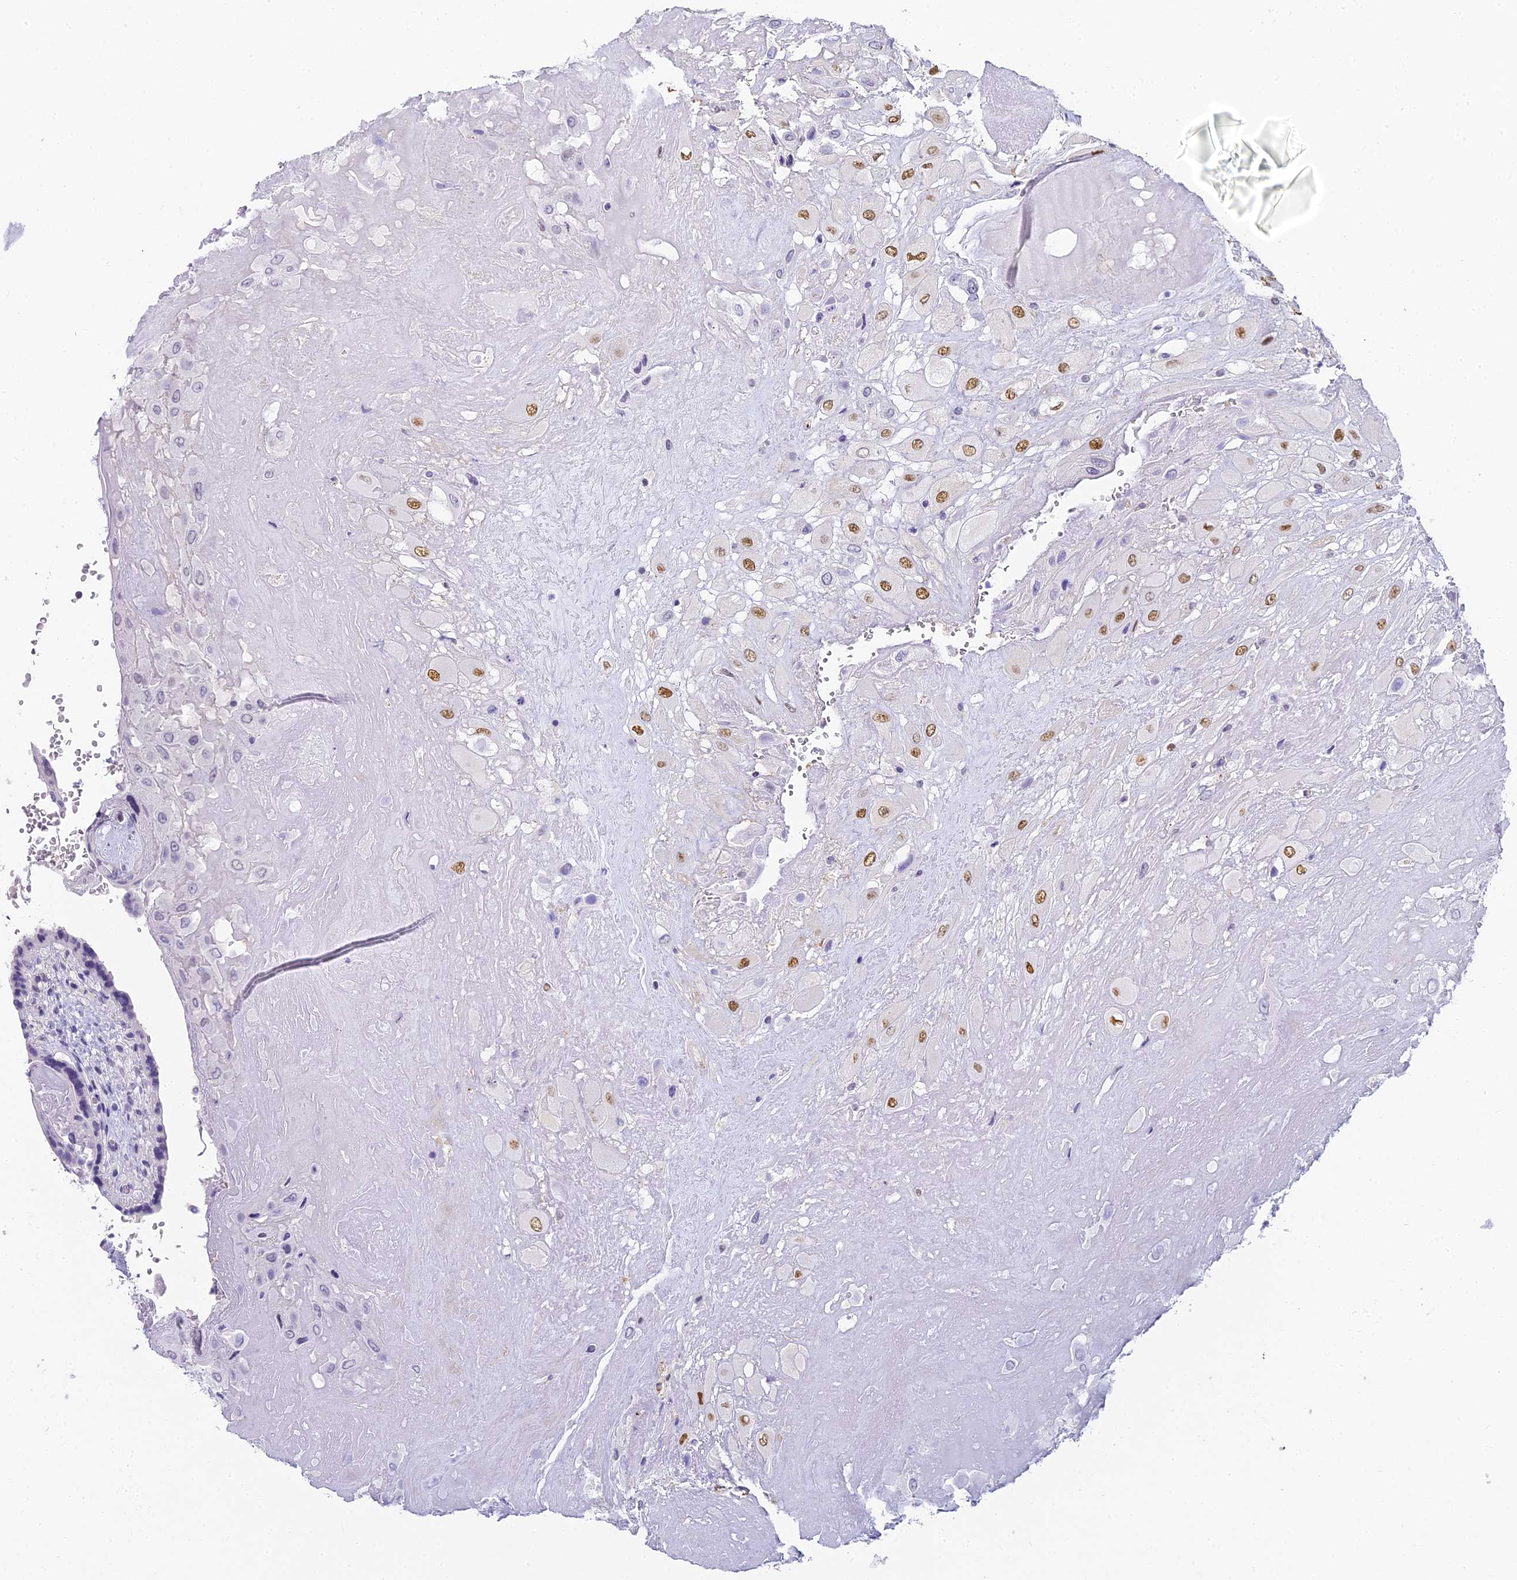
{"staining": {"intensity": "moderate", "quantity": "25%-75%", "location": "nuclear"}, "tissue": "placenta", "cell_type": "Decidual cells", "image_type": "normal", "snomed": [{"axis": "morphology", "description": "Normal tissue, NOS"}, {"axis": "topography", "description": "Placenta"}], "caption": "A photomicrograph of human placenta stained for a protein demonstrates moderate nuclear brown staining in decidual cells. Using DAB (brown) and hematoxylin (blue) stains, captured at high magnification using brightfield microscopy.", "gene": "ABHD14A", "patient": {"sex": "female", "age": 37}}